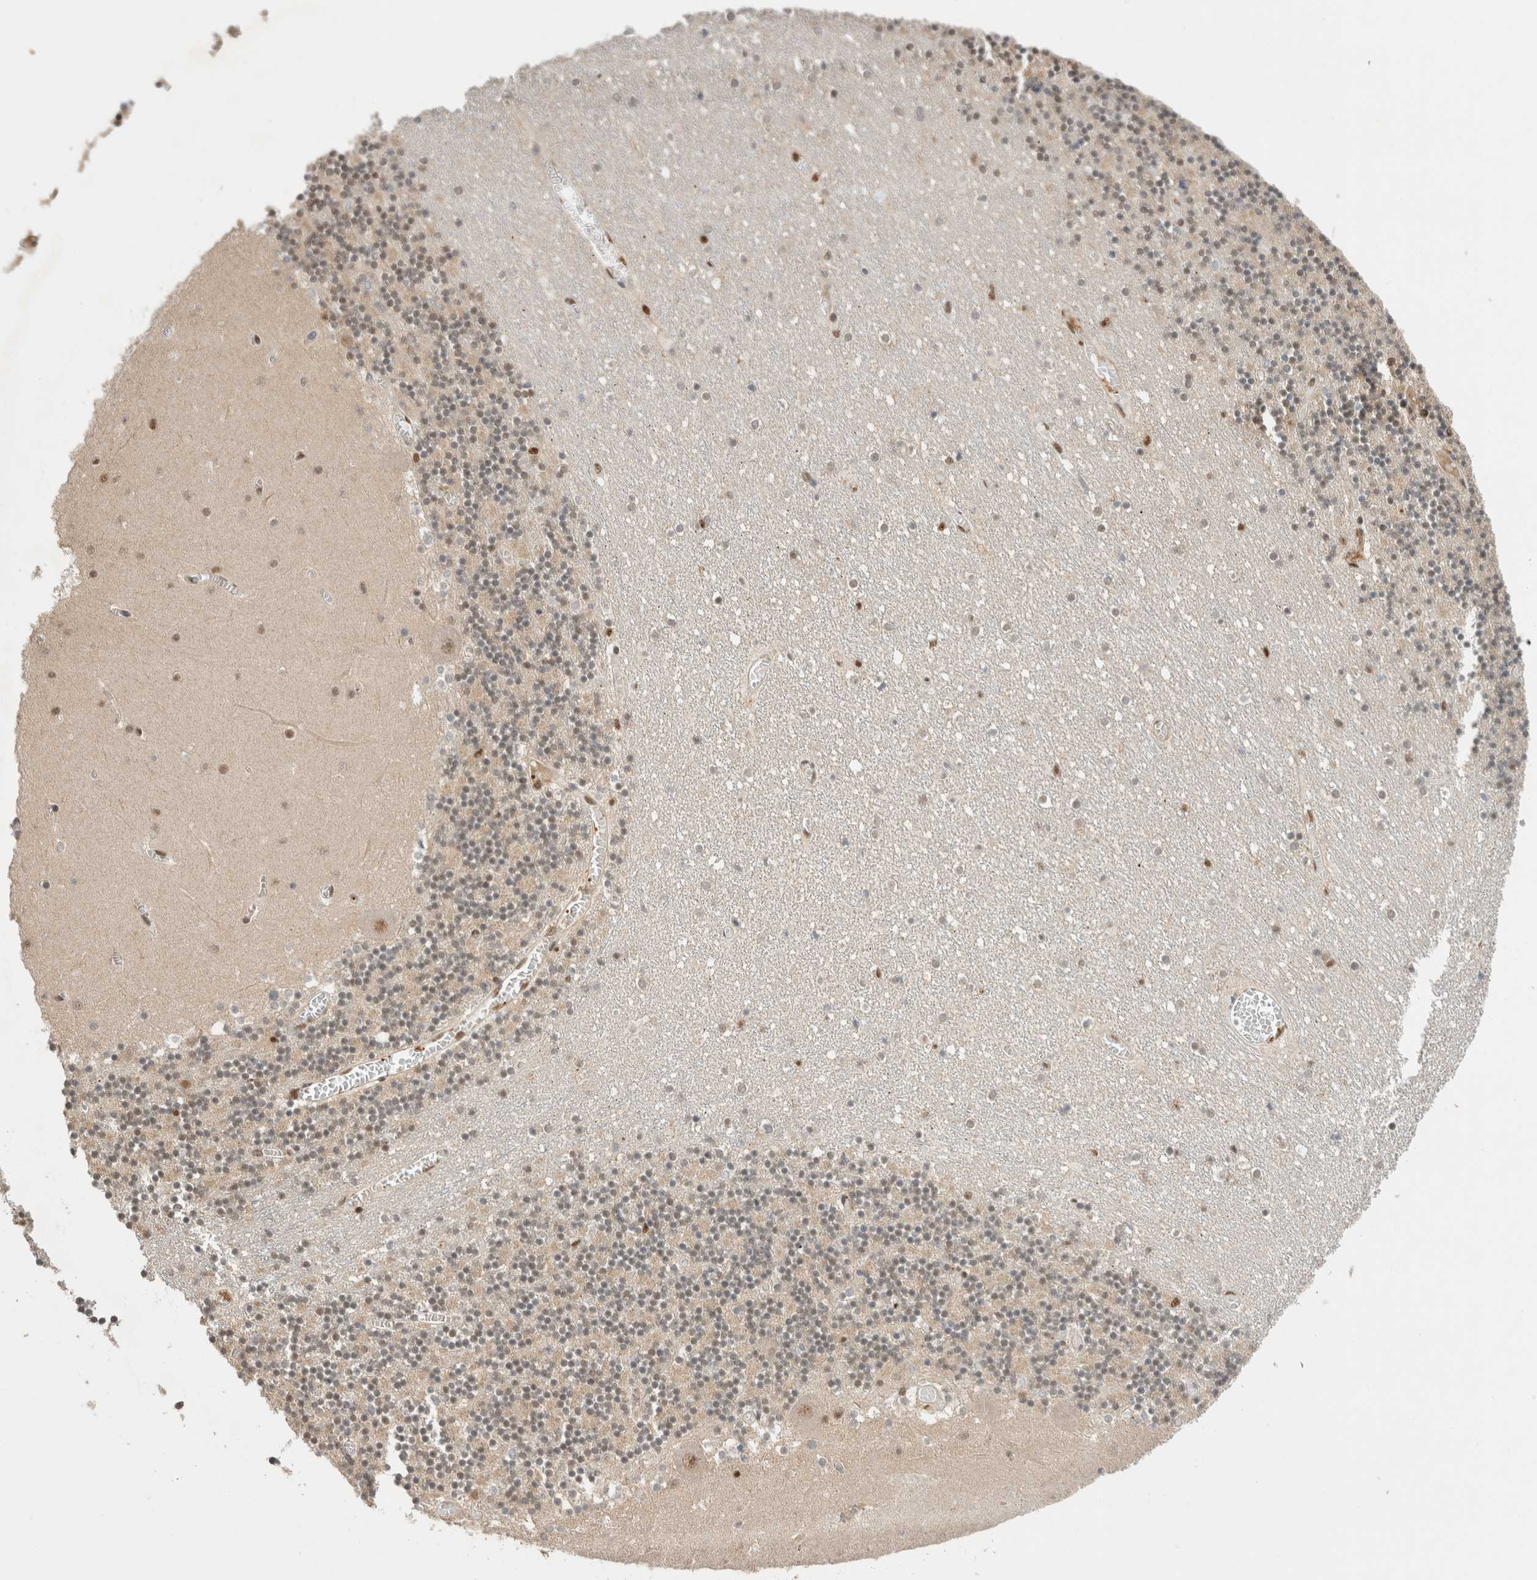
{"staining": {"intensity": "weak", "quantity": "25%-75%", "location": "cytoplasmic/membranous"}, "tissue": "cerebellum", "cell_type": "Cells in granular layer", "image_type": "normal", "snomed": [{"axis": "morphology", "description": "Normal tissue, NOS"}, {"axis": "topography", "description": "Cerebellum"}], "caption": "Protein staining of unremarkable cerebellum reveals weak cytoplasmic/membranous staining in approximately 25%-75% of cells in granular layer. Nuclei are stained in blue.", "gene": "SNRNP40", "patient": {"sex": "female", "age": 28}}